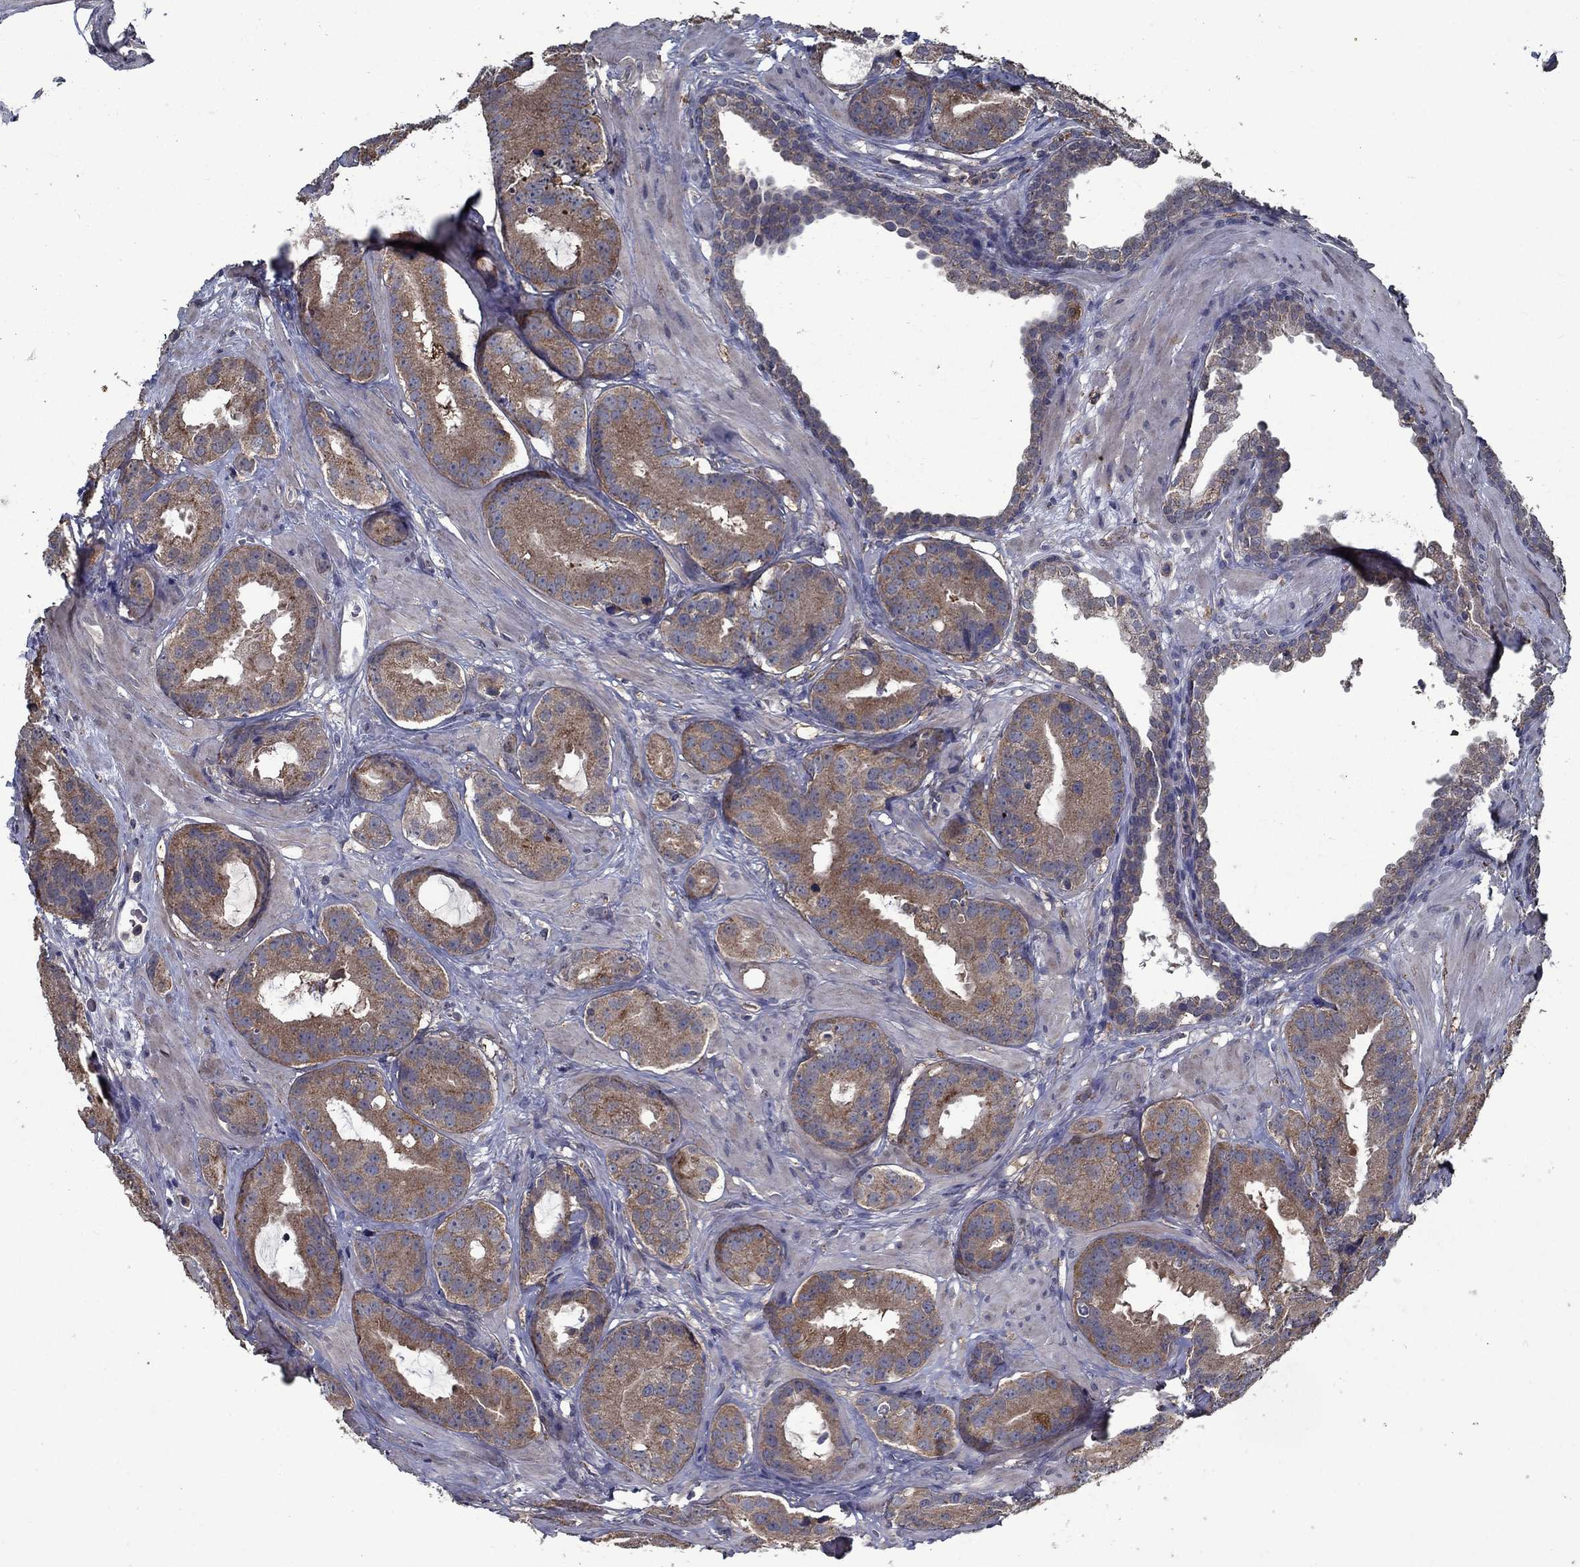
{"staining": {"intensity": "moderate", "quantity": "25%-75%", "location": "cytoplasmic/membranous"}, "tissue": "prostate cancer", "cell_type": "Tumor cells", "image_type": "cancer", "snomed": [{"axis": "morphology", "description": "Adenocarcinoma, NOS"}, {"axis": "topography", "description": "Prostate"}], "caption": "Immunohistochemistry (IHC) of human prostate cancer shows medium levels of moderate cytoplasmic/membranous staining in about 25%-75% of tumor cells. (IHC, brightfield microscopy, high magnification).", "gene": "SLC44A1", "patient": {"sex": "male", "age": 69}}